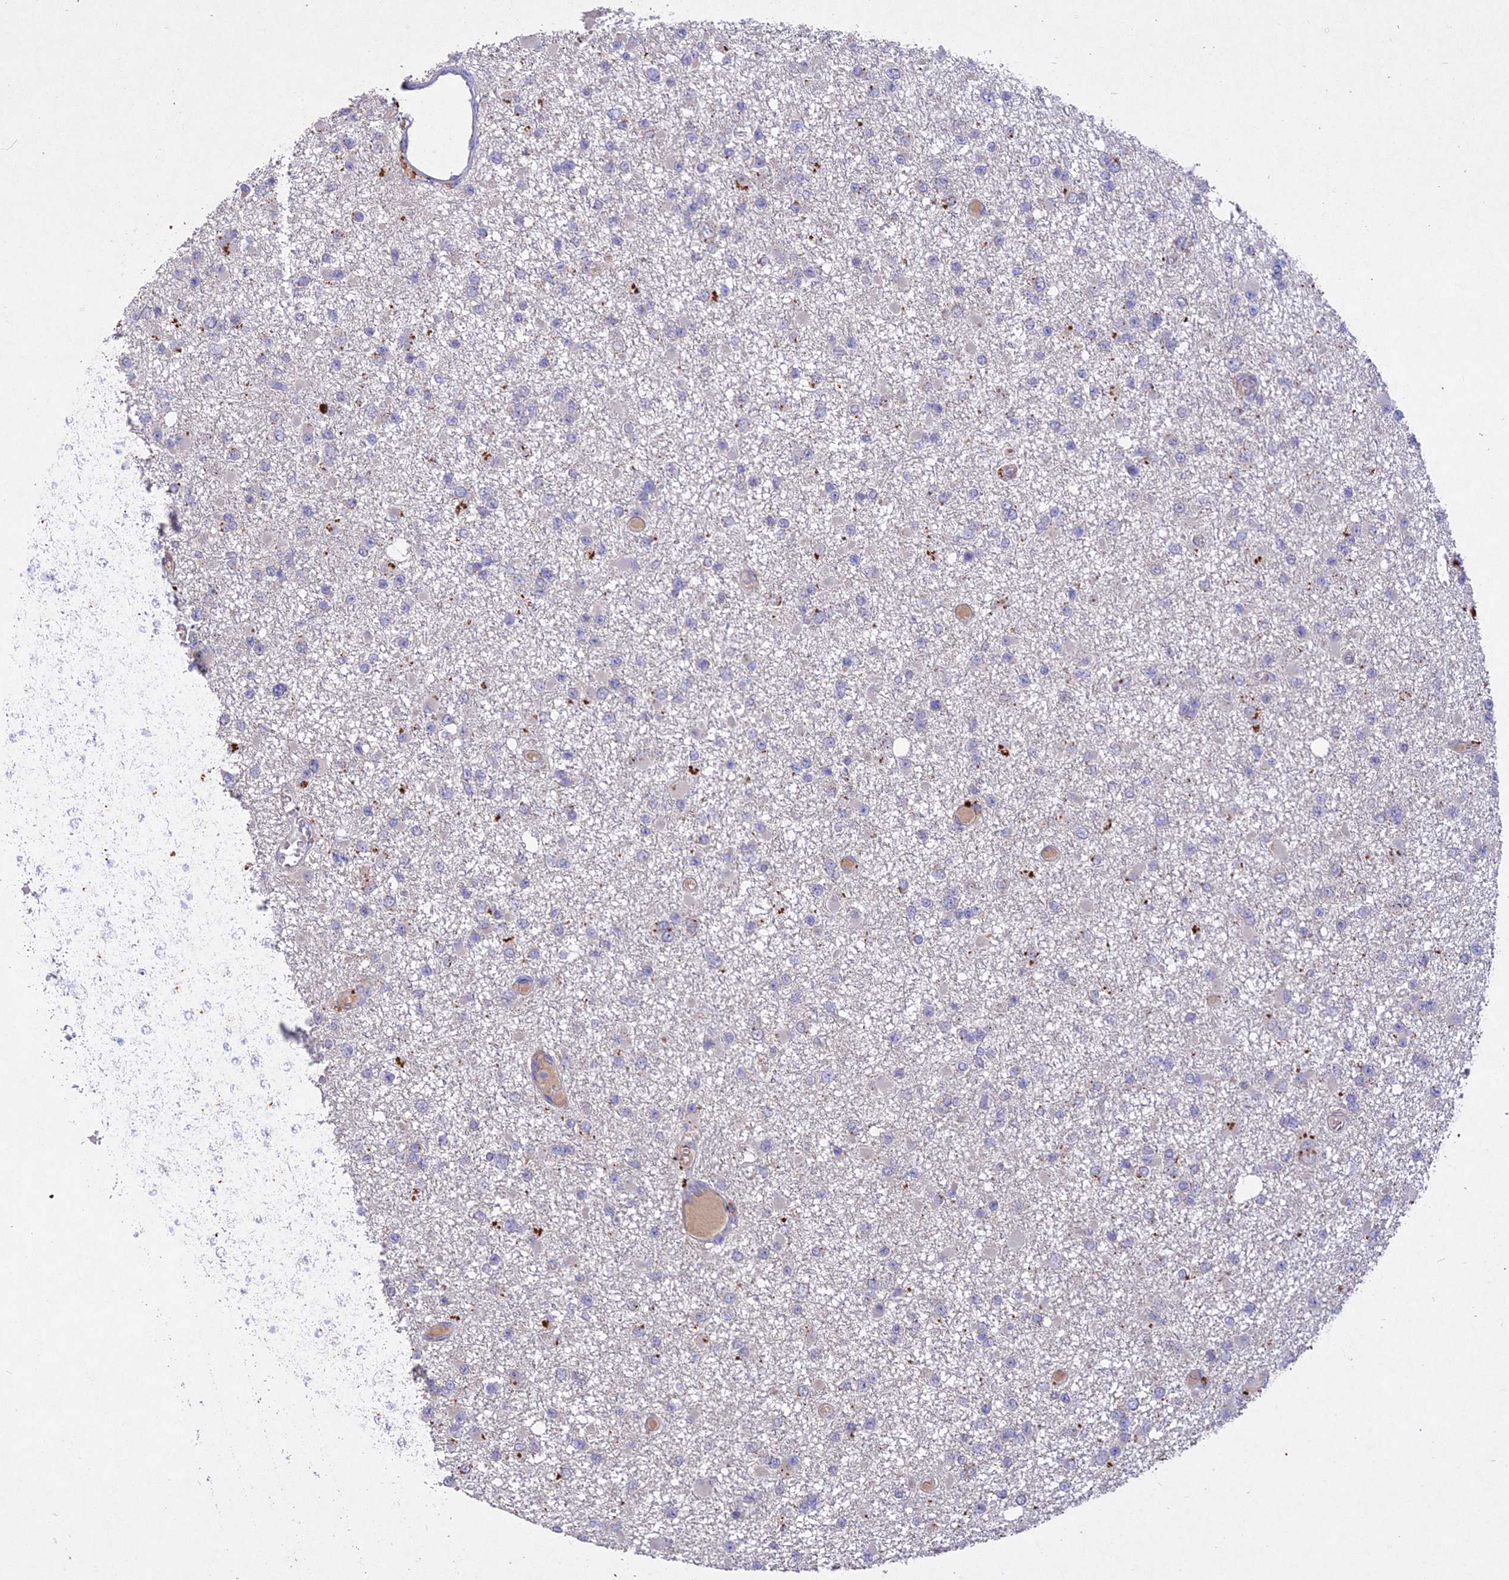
{"staining": {"intensity": "negative", "quantity": "none", "location": "none"}, "tissue": "glioma", "cell_type": "Tumor cells", "image_type": "cancer", "snomed": [{"axis": "morphology", "description": "Glioma, malignant, Low grade"}, {"axis": "topography", "description": "Brain"}], "caption": "The IHC image has no significant staining in tumor cells of glioma tissue.", "gene": "SLC26A4", "patient": {"sex": "female", "age": 22}}